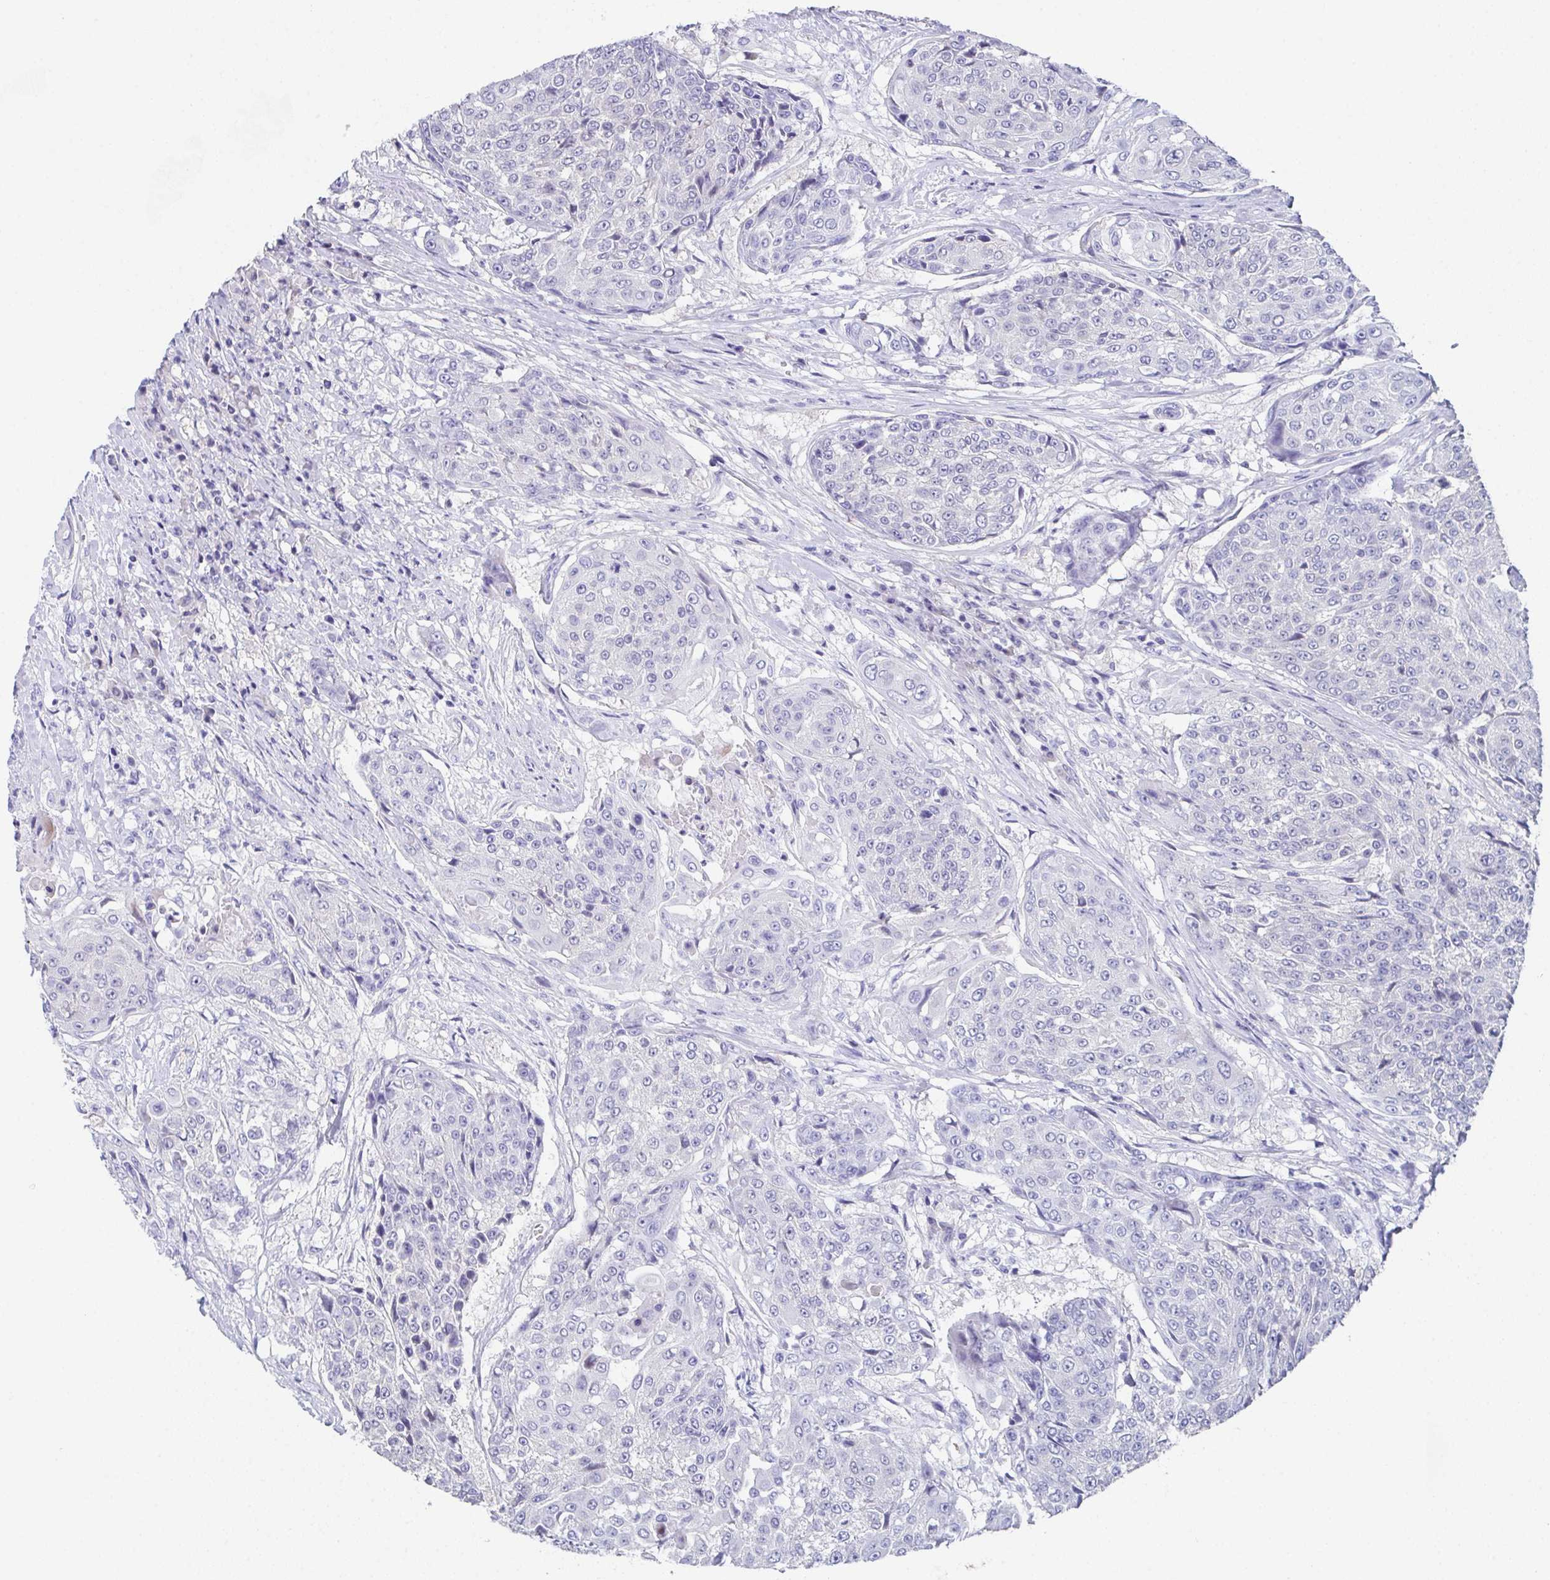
{"staining": {"intensity": "negative", "quantity": "none", "location": "none"}, "tissue": "urothelial cancer", "cell_type": "Tumor cells", "image_type": "cancer", "snomed": [{"axis": "morphology", "description": "Urothelial carcinoma, High grade"}, {"axis": "topography", "description": "Urinary bladder"}], "caption": "Human high-grade urothelial carcinoma stained for a protein using immunohistochemistry exhibits no expression in tumor cells.", "gene": "SSC4D", "patient": {"sex": "female", "age": 63}}